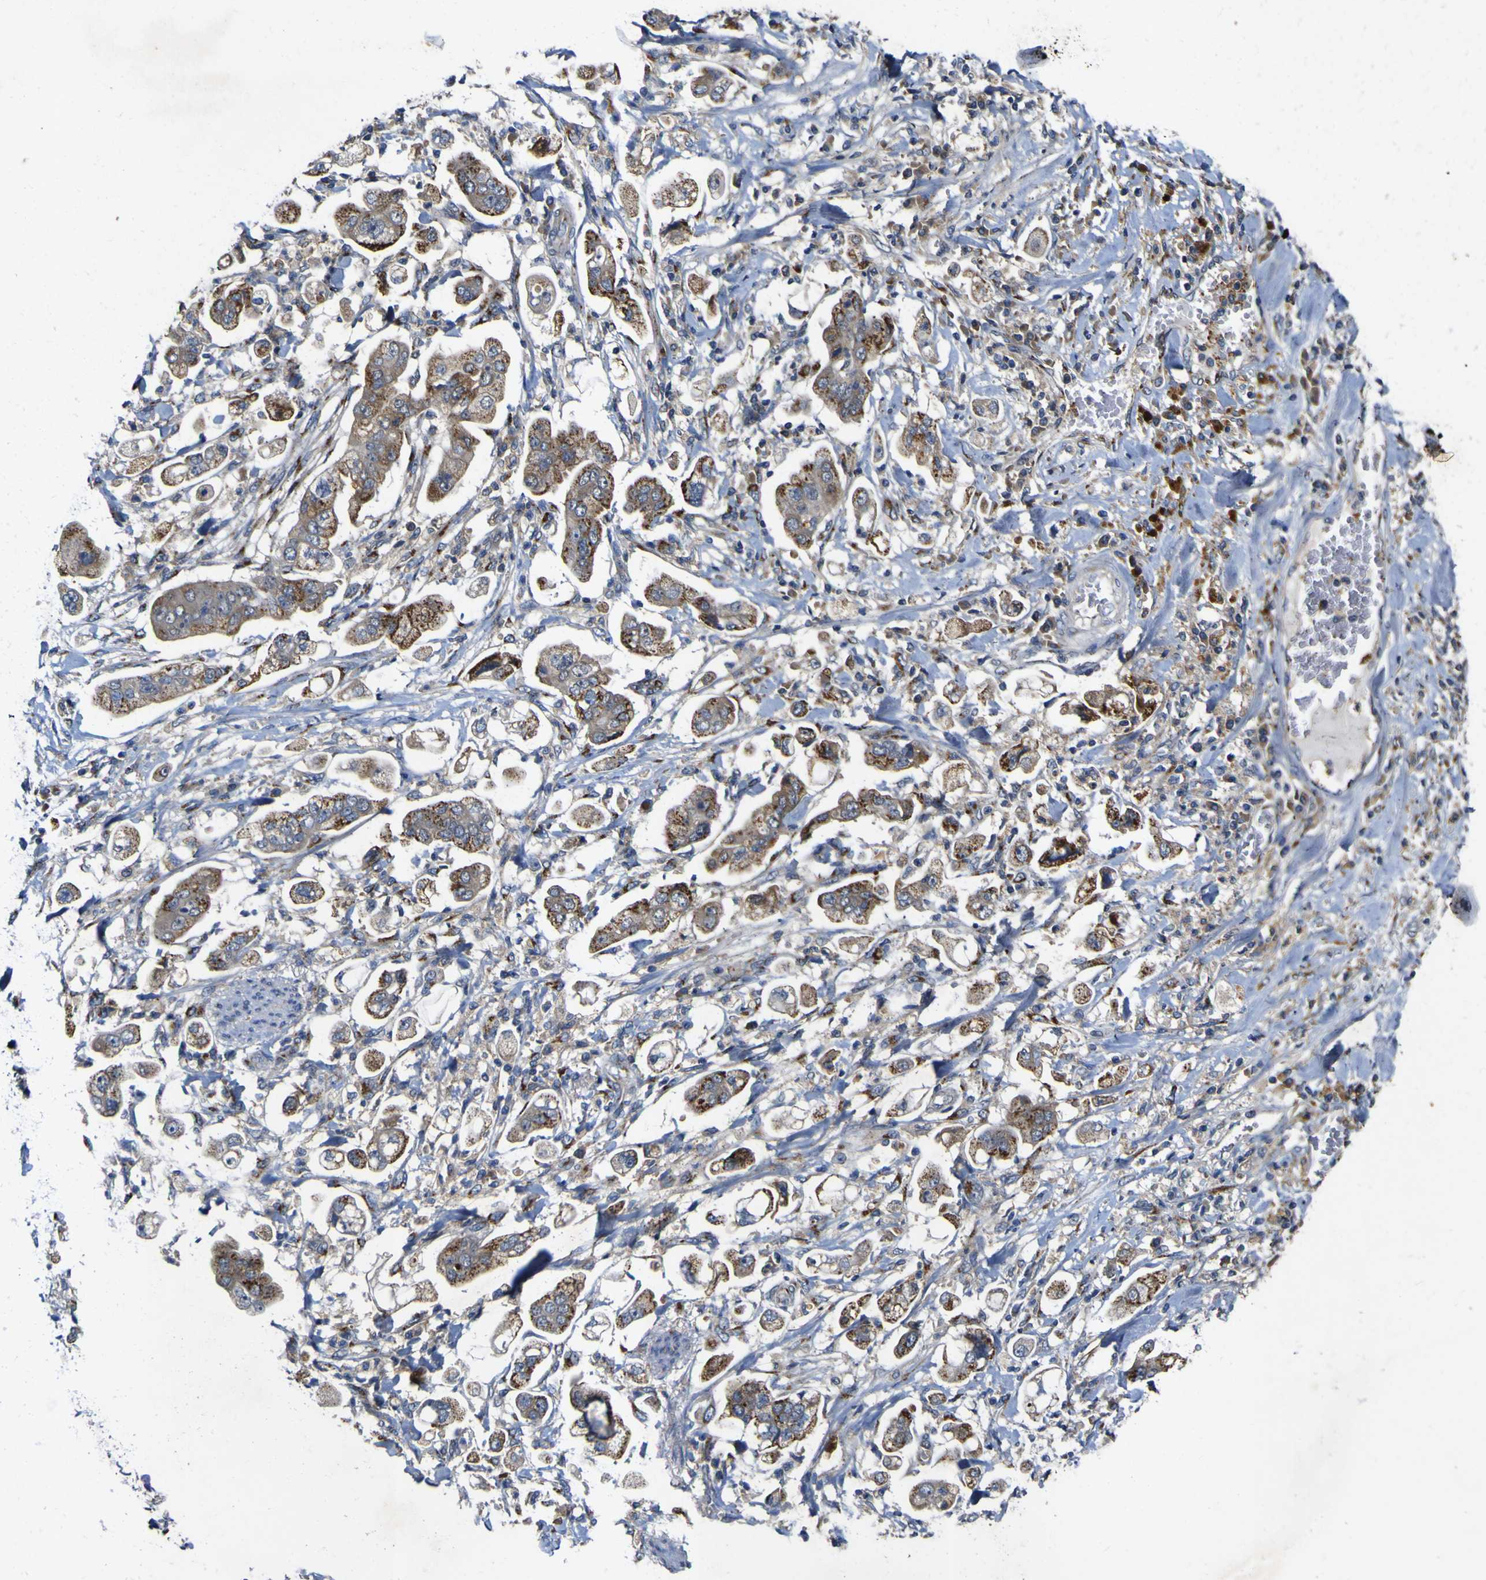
{"staining": {"intensity": "moderate", "quantity": ">75%", "location": "cytoplasmic/membranous"}, "tissue": "stomach cancer", "cell_type": "Tumor cells", "image_type": "cancer", "snomed": [{"axis": "morphology", "description": "Adenocarcinoma, NOS"}, {"axis": "topography", "description": "Stomach"}], "caption": "An image of stomach adenocarcinoma stained for a protein exhibits moderate cytoplasmic/membranous brown staining in tumor cells.", "gene": "COA1", "patient": {"sex": "male", "age": 62}}